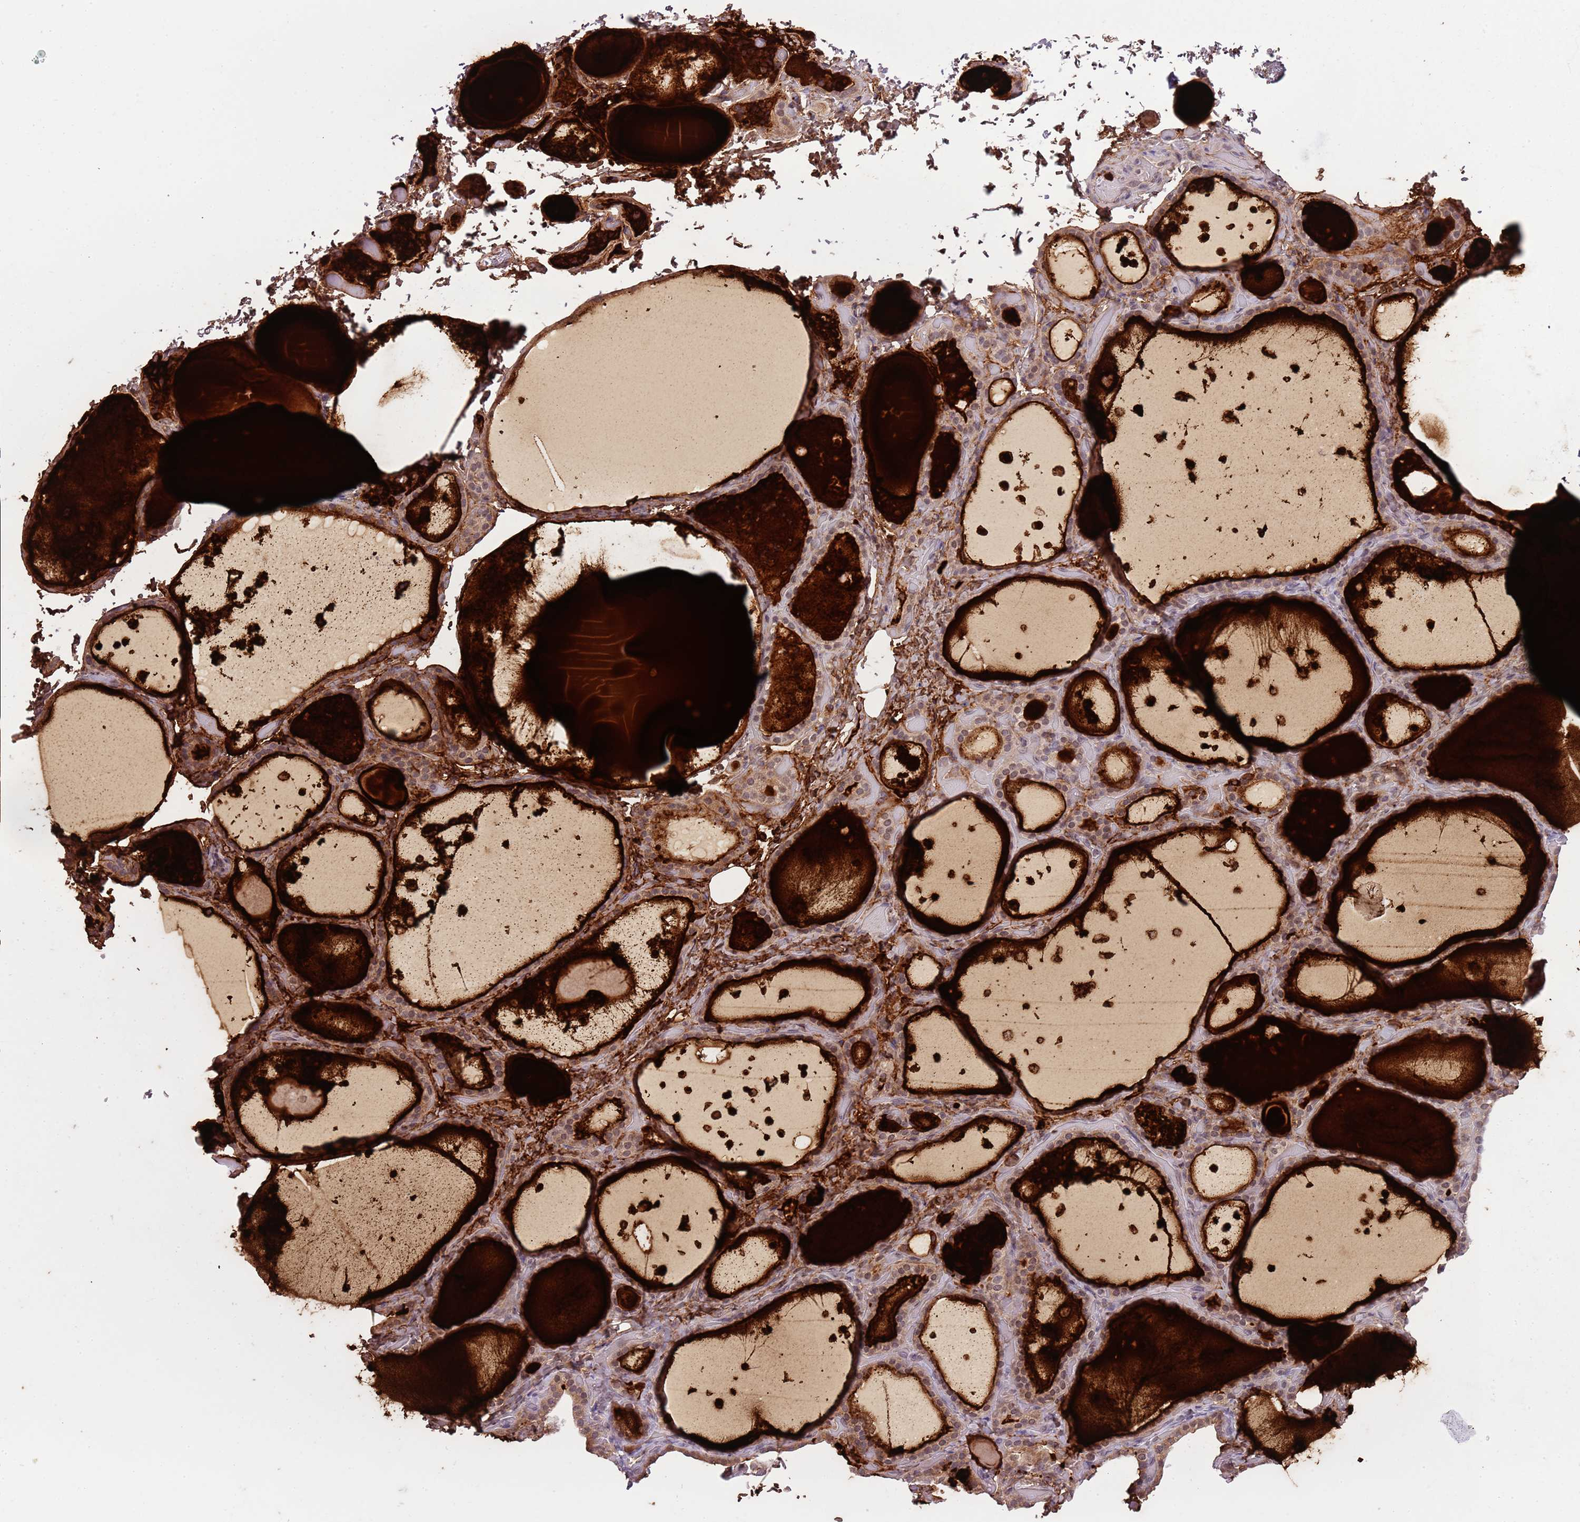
{"staining": {"intensity": "strong", "quantity": "25%-75%", "location": "cytoplasmic/membranous"}, "tissue": "thyroid gland", "cell_type": "Glandular cells", "image_type": "normal", "snomed": [{"axis": "morphology", "description": "Normal tissue, NOS"}, {"axis": "topography", "description": "Thyroid gland"}], "caption": "Glandular cells display high levels of strong cytoplasmic/membranous positivity in approximately 25%-75% of cells in benign human thyroid gland.", "gene": "FAM120AOS", "patient": {"sex": "female", "age": 44}}